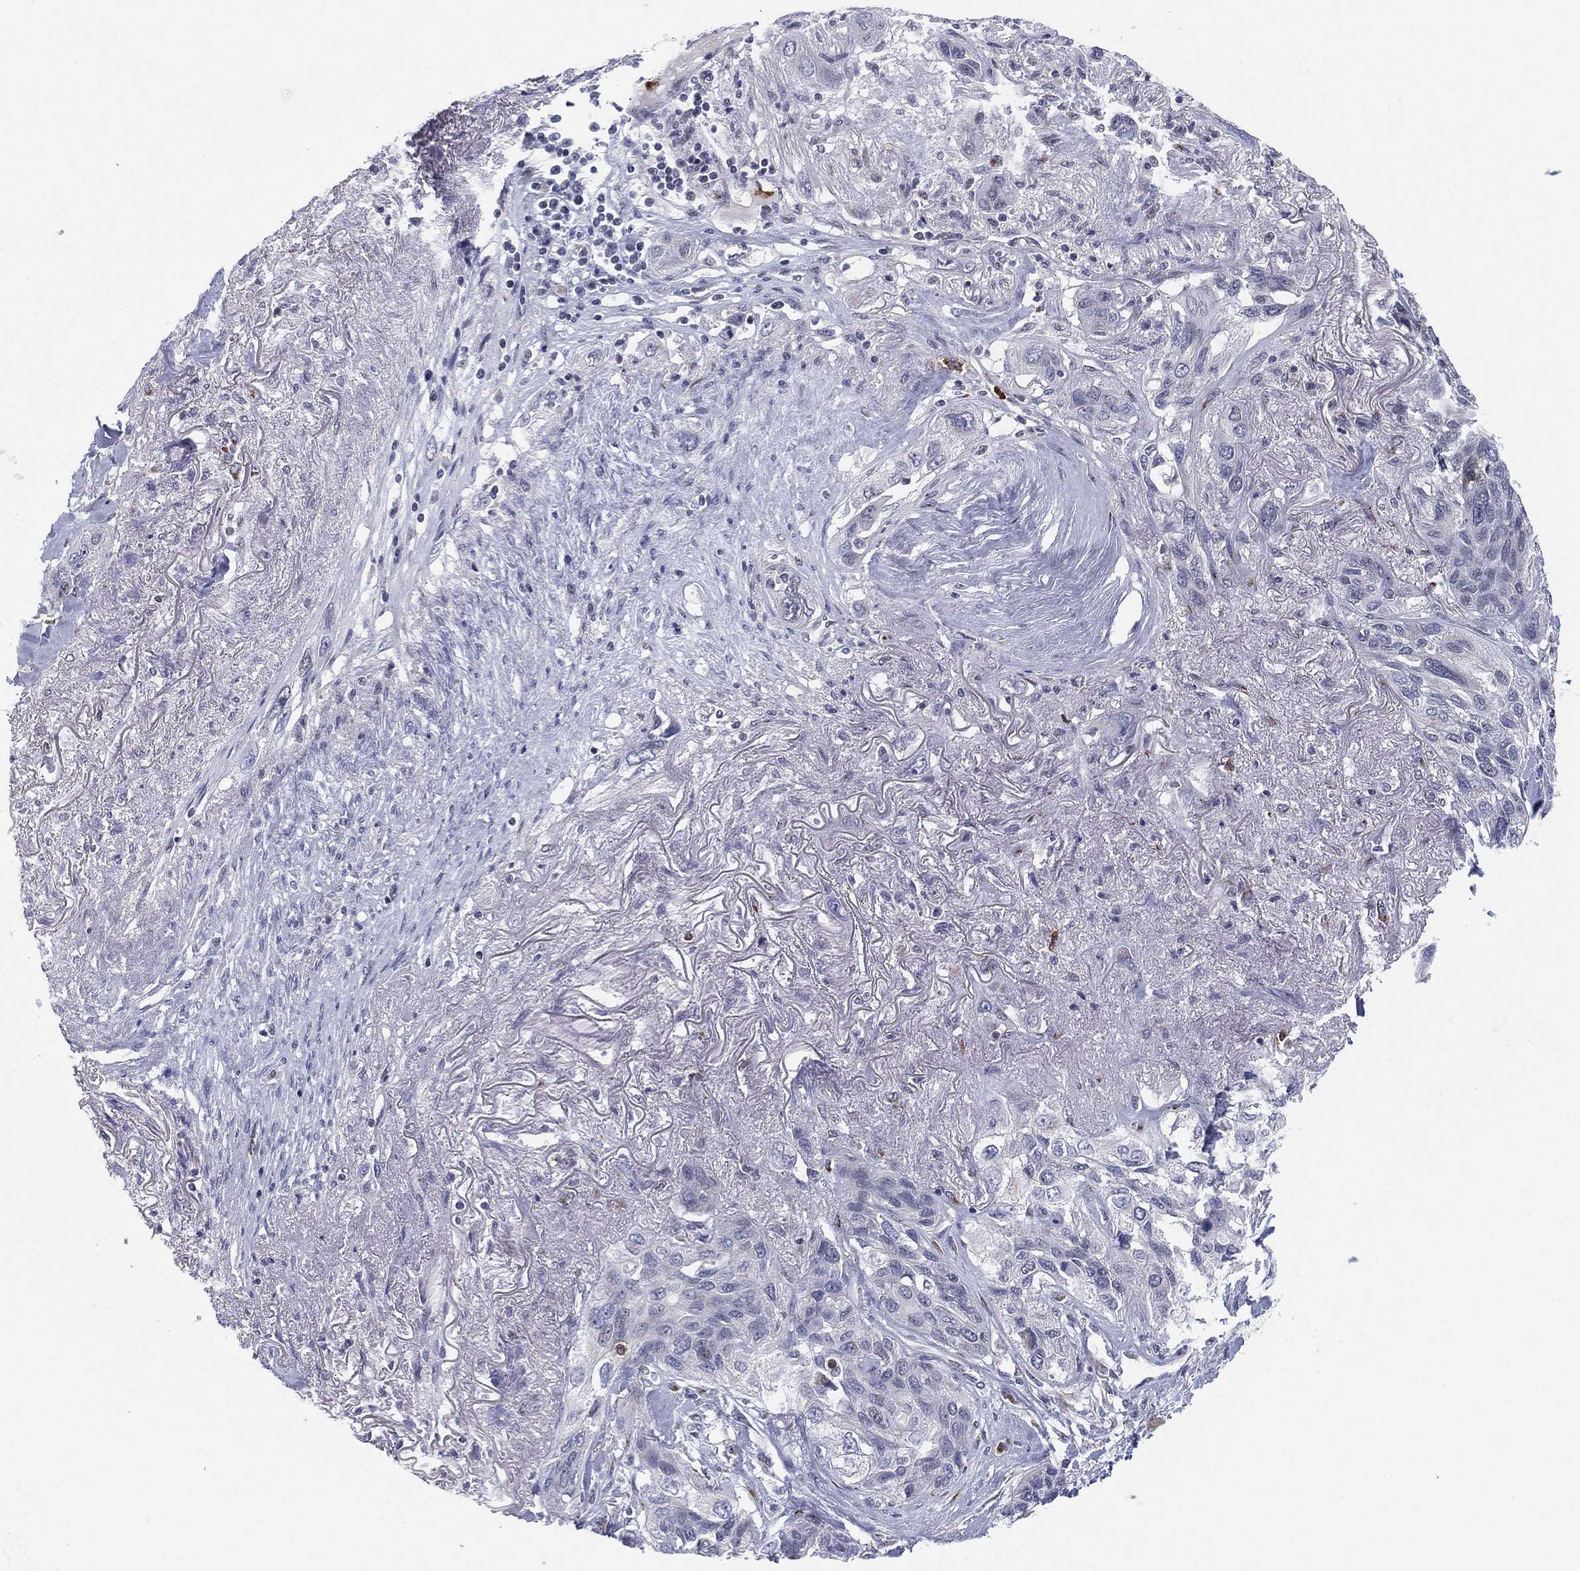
{"staining": {"intensity": "negative", "quantity": "none", "location": "none"}, "tissue": "lung cancer", "cell_type": "Tumor cells", "image_type": "cancer", "snomed": [{"axis": "morphology", "description": "Squamous cell carcinoma, NOS"}, {"axis": "topography", "description": "Lung"}], "caption": "Immunohistochemical staining of human lung cancer shows no significant positivity in tumor cells. The staining was performed using DAB (3,3'-diaminobenzidine) to visualize the protein expression in brown, while the nuclei were stained in blue with hematoxylin (Magnification: 20x).", "gene": "CD177", "patient": {"sex": "female", "age": 70}}